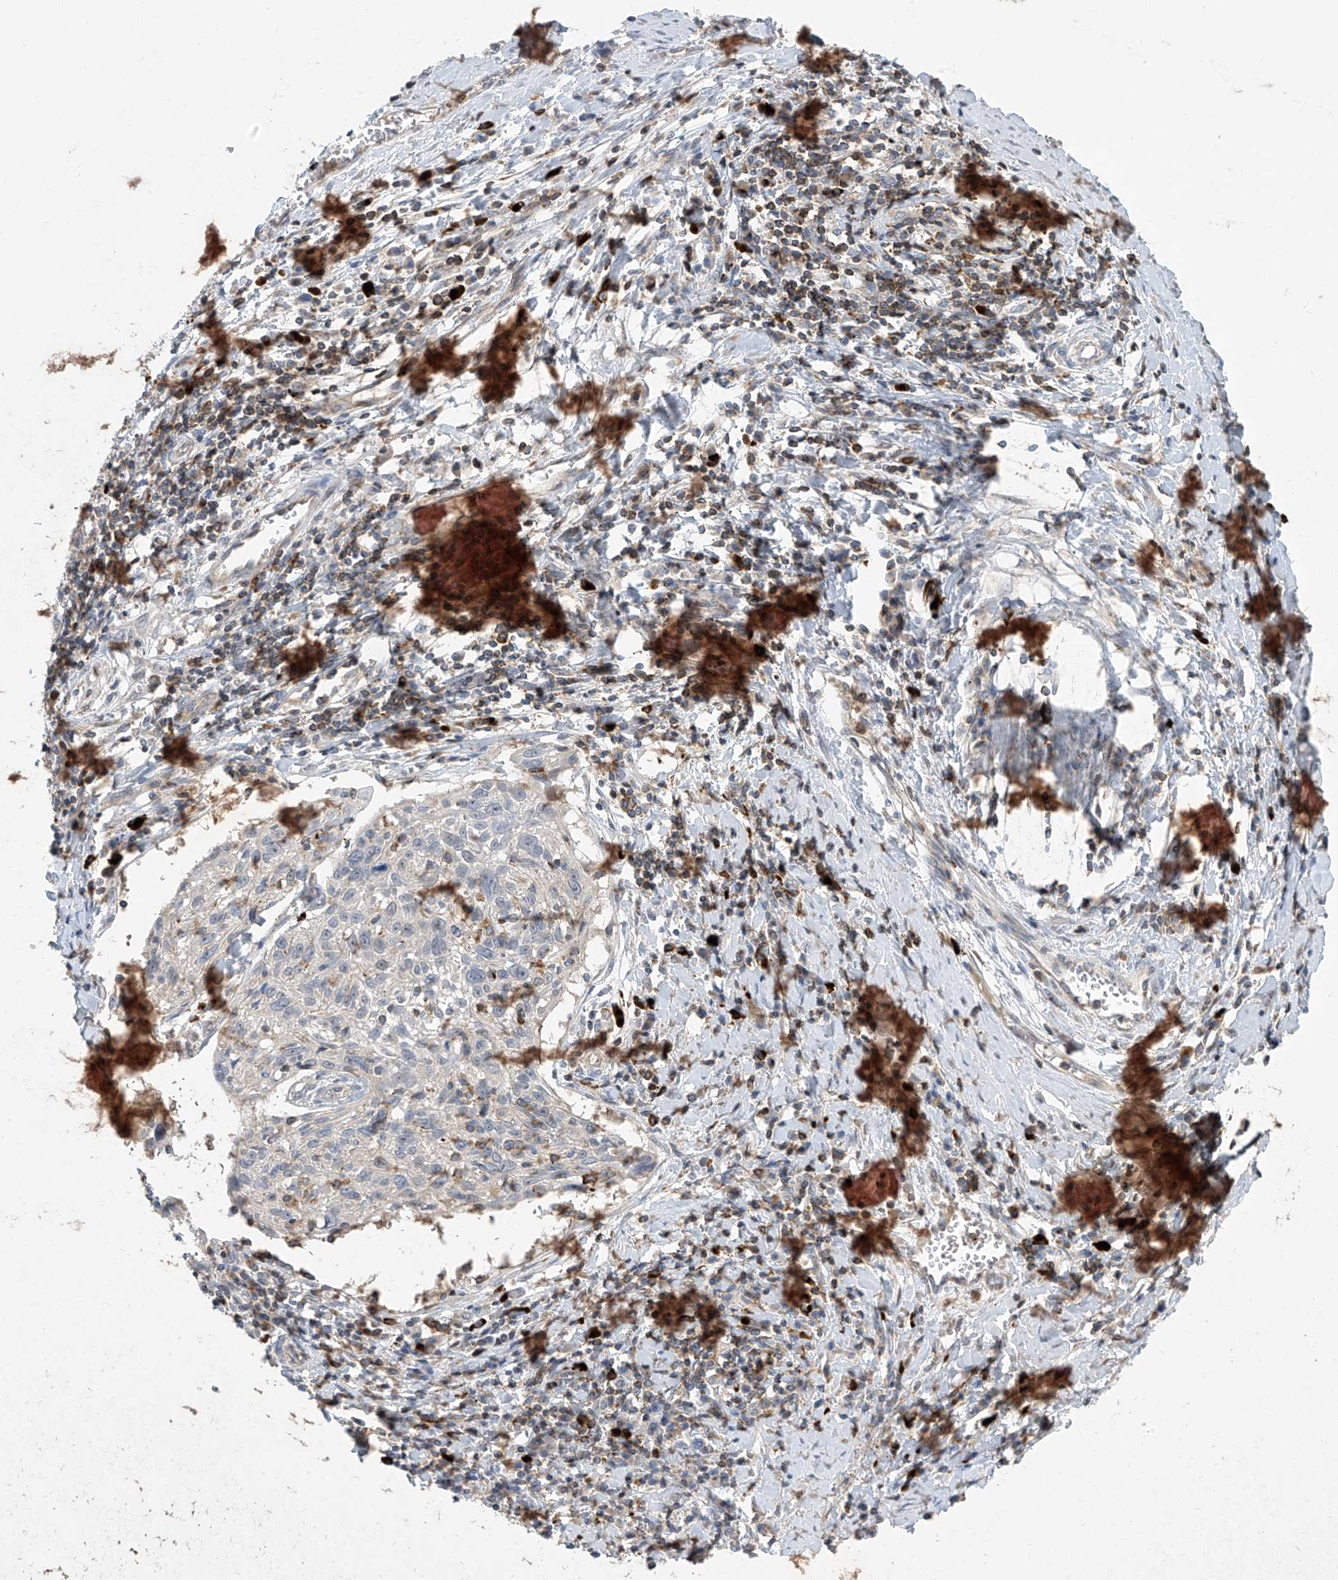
{"staining": {"intensity": "negative", "quantity": "none", "location": "none"}, "tissue": "cervical cancer", "cell_type": "Tumor cells", "image_type": "cancer", "snomed": [{"axis": "morphology", "description": "Squamous cell carcinoma, NOS"}, {"axis": "topography", "description": "Cervix"}], "caption": "This is an immunohistochemistry (IHC) photomicrograph of cervical cancer (squamous cell carcinoma). There is no expression in tumor cells.", "gene": "IBA57", "patient": {"sex": "female", "age": 51}}